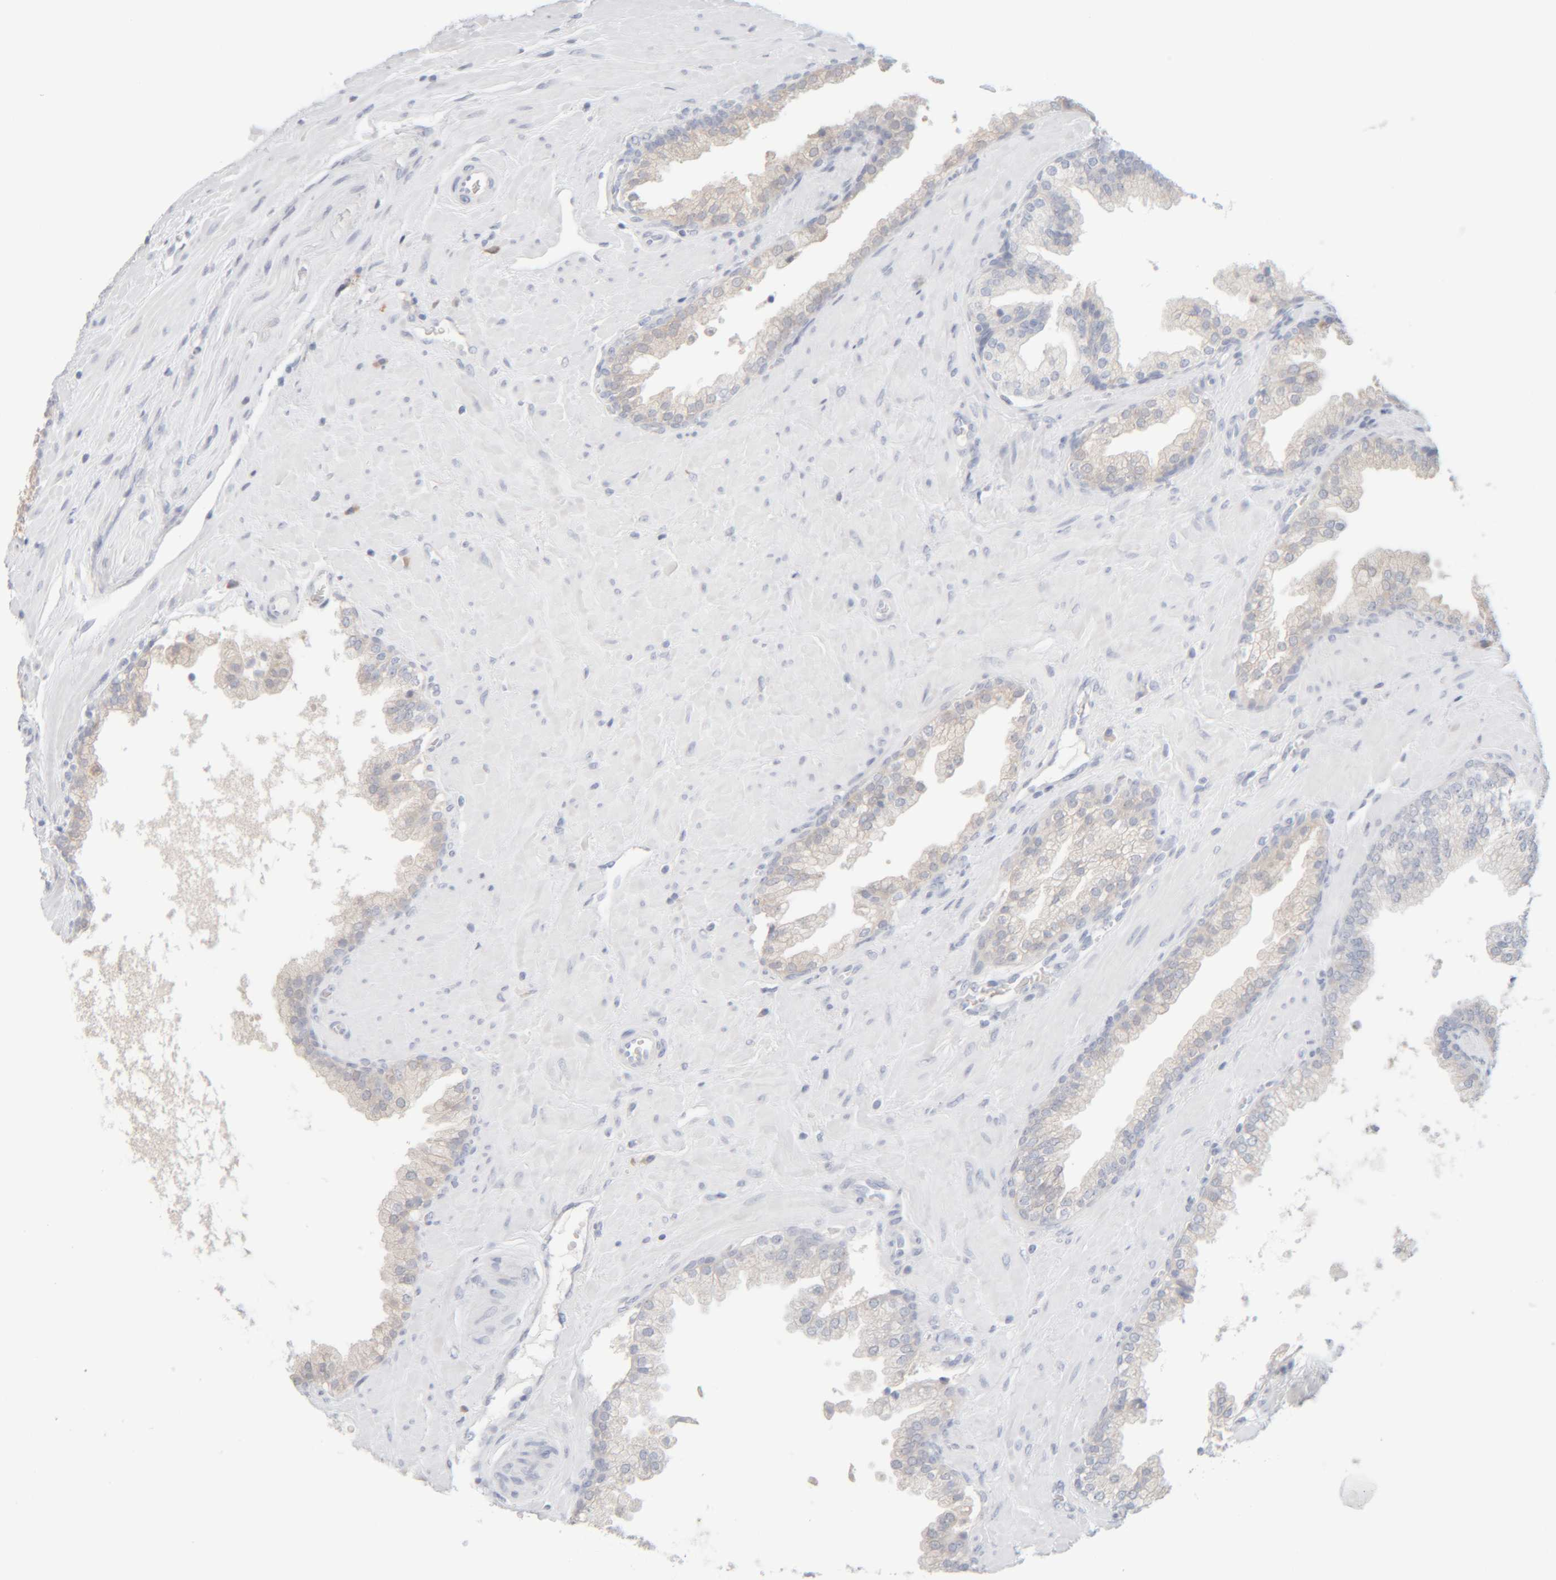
{"staining": {"intensity": "negative", "quantity": "none", "location": "none"}, "tissue": "prostate cancer", "cell_type": "Tumor cells", "image_type": "cancer", "snomed": [{"axis": "morphology", "description": "Adenocarcinoma, Low grade"}, {"axis": "topography", "description": "Prostate"}], "caption": "Immunohistochemical staining of prostate cancer (adenocarcinoma (low-grade)) exhibits no significant positivity in tumor cells.", "gene": "RIDA", "patient": {"sex": "male", "age": 71}}